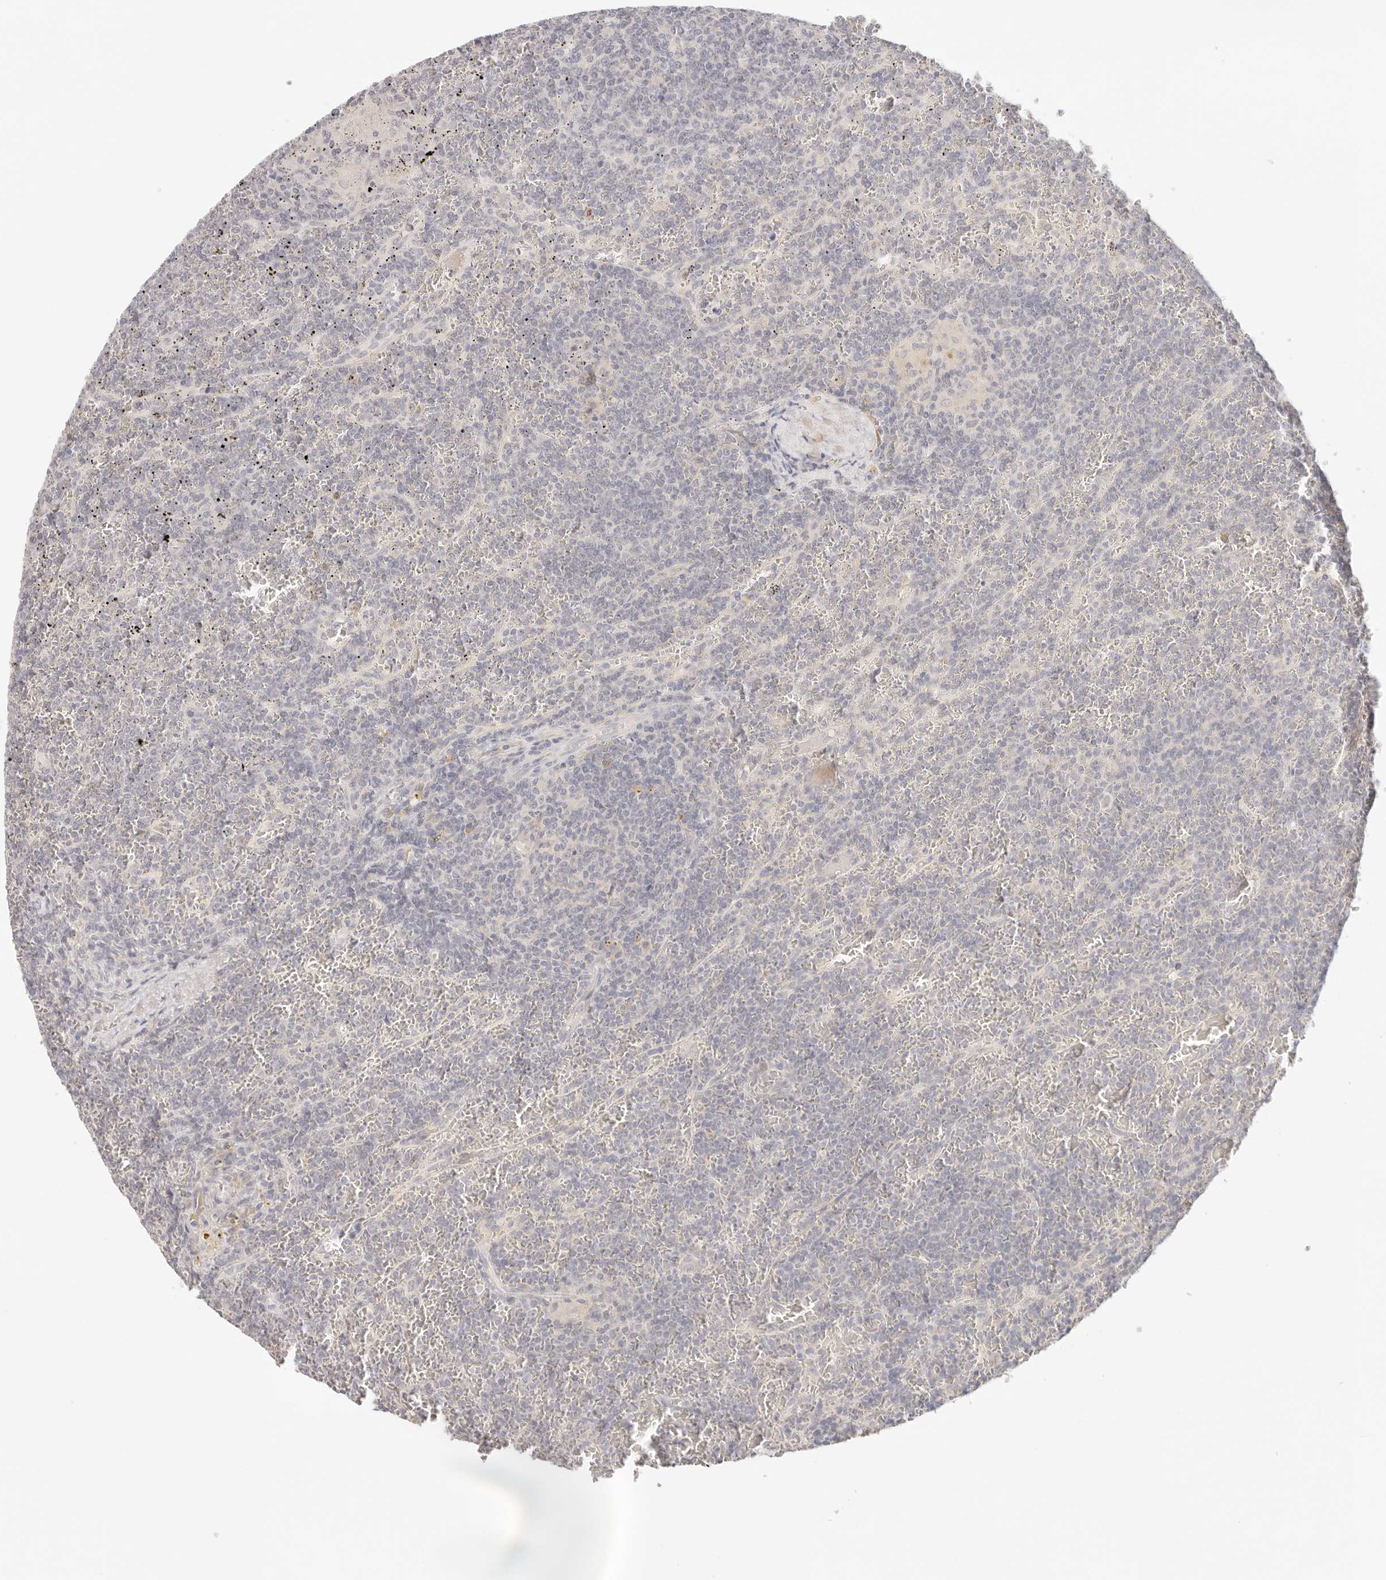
{"staining": {"intensity": "negative", "quantity": "none", "location": "none"}, "tissue": "lymphoma", "cell_type": "Tumor cells", "image_type": "cancer", "snomed": [{"axis": "morphology", "description": "Malignant lymphoma, non-Hodgkin's type, Low grade"}, {"axis": "topography", "description": "Spleen"}], "caption": "Image shows no significant protein expression in tumor cells of lymphoma. (DAB immunohistochemistry with hematoxylin counter stain).", "gene": "SPHK1", "patient": {"sex": "female", "age": 19}}